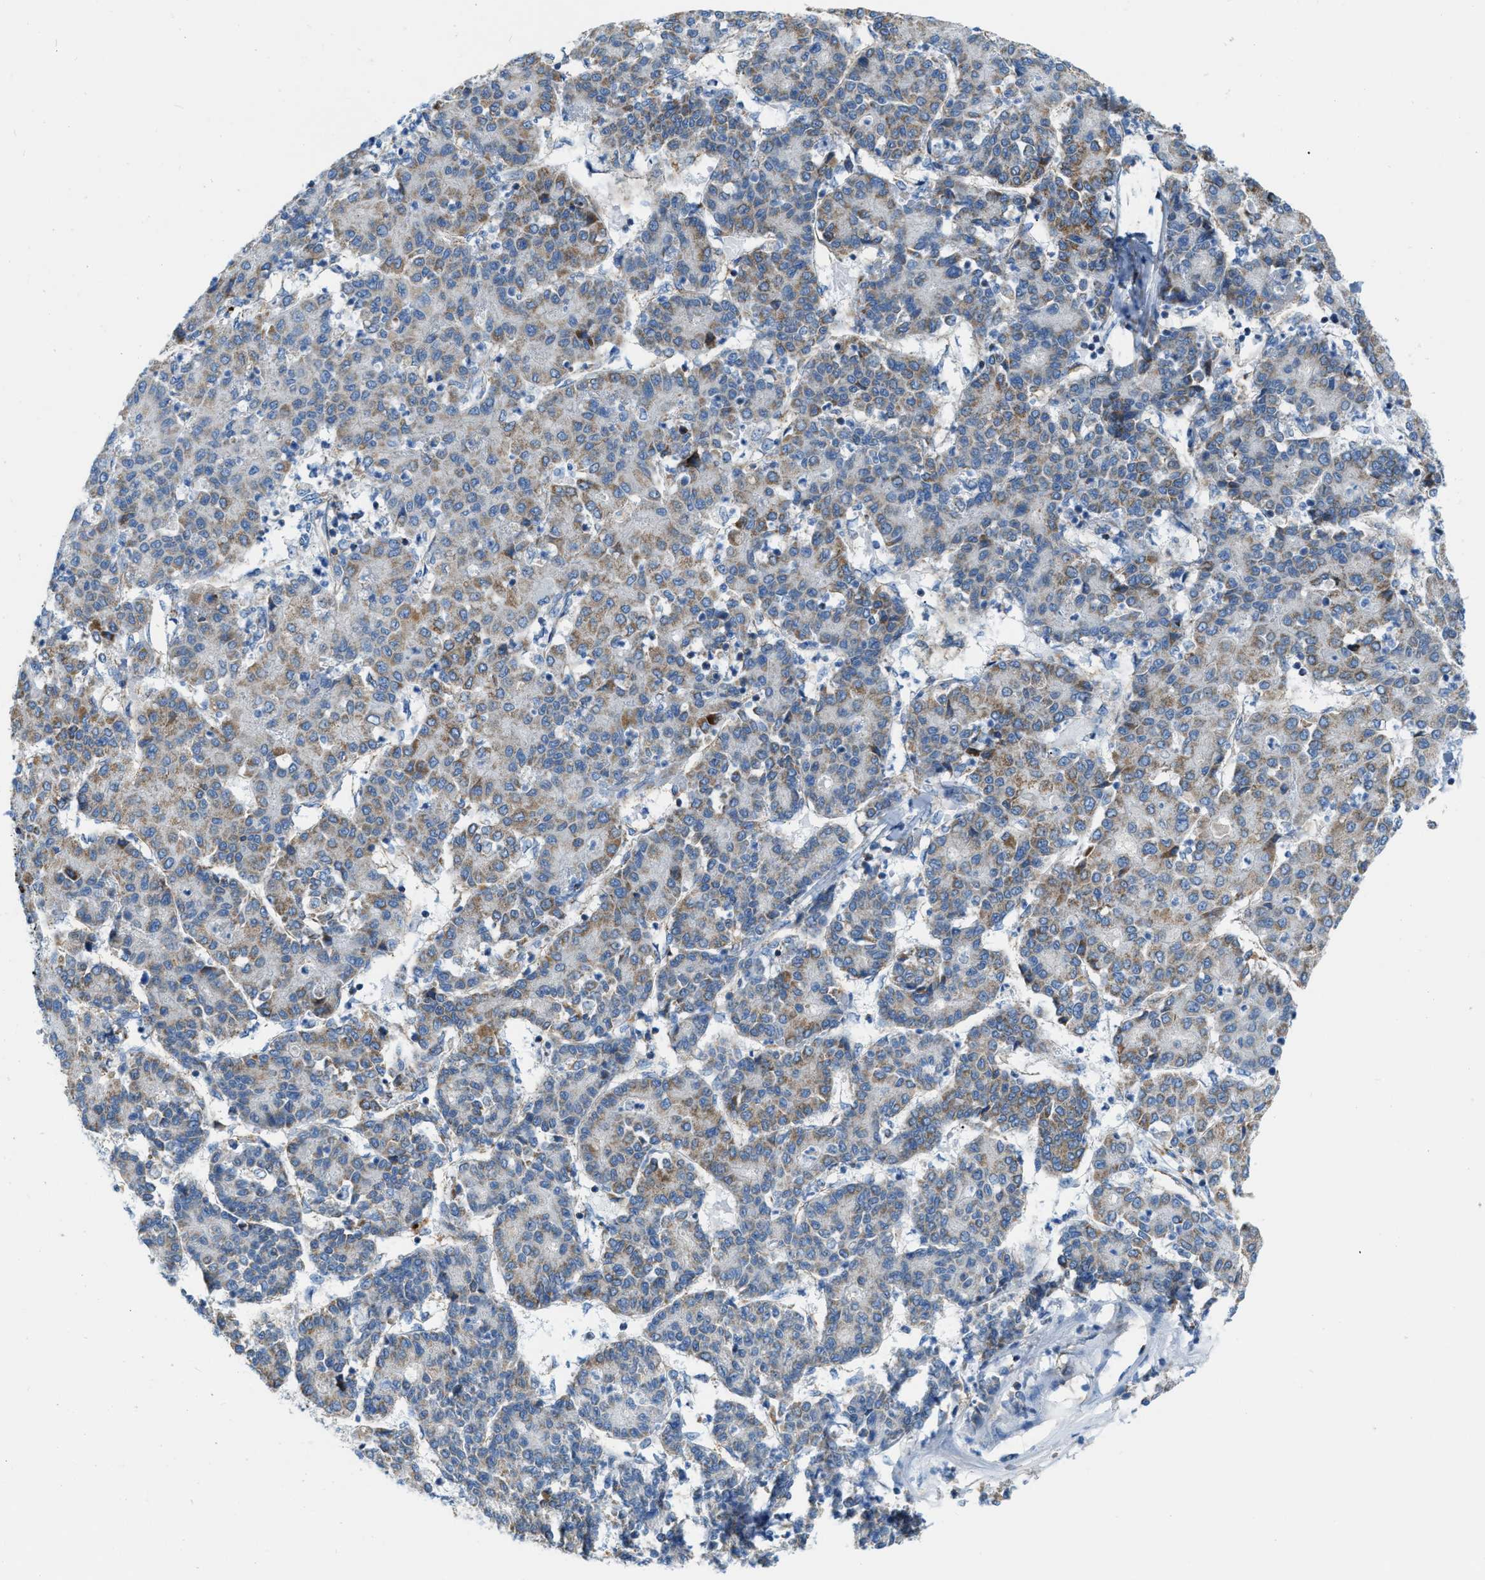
{"staining": {"intensity": "moderate", "quantity": "25%-75%", "location": "cytoplasmic/membranous"}, "tissue": "liver cancer", "cell_type": "Tumor cells", "image_type": "cancer", "snomed": [{"axis": "morphology", "description": "Carcinoma, Hepatocellular, NOS"}, {"axis": "topography", "description": "Liver"}], "caption": "A high-resolution image shows immunohistochemistry staining of hepatocellular carcinoma (liver), which demonstrates moderate cytoplasmic/membranous positivity in about 25%-75% of tumor cells.", "gene": "JADE1", "patient": {"sex": "male", "age": 65}}